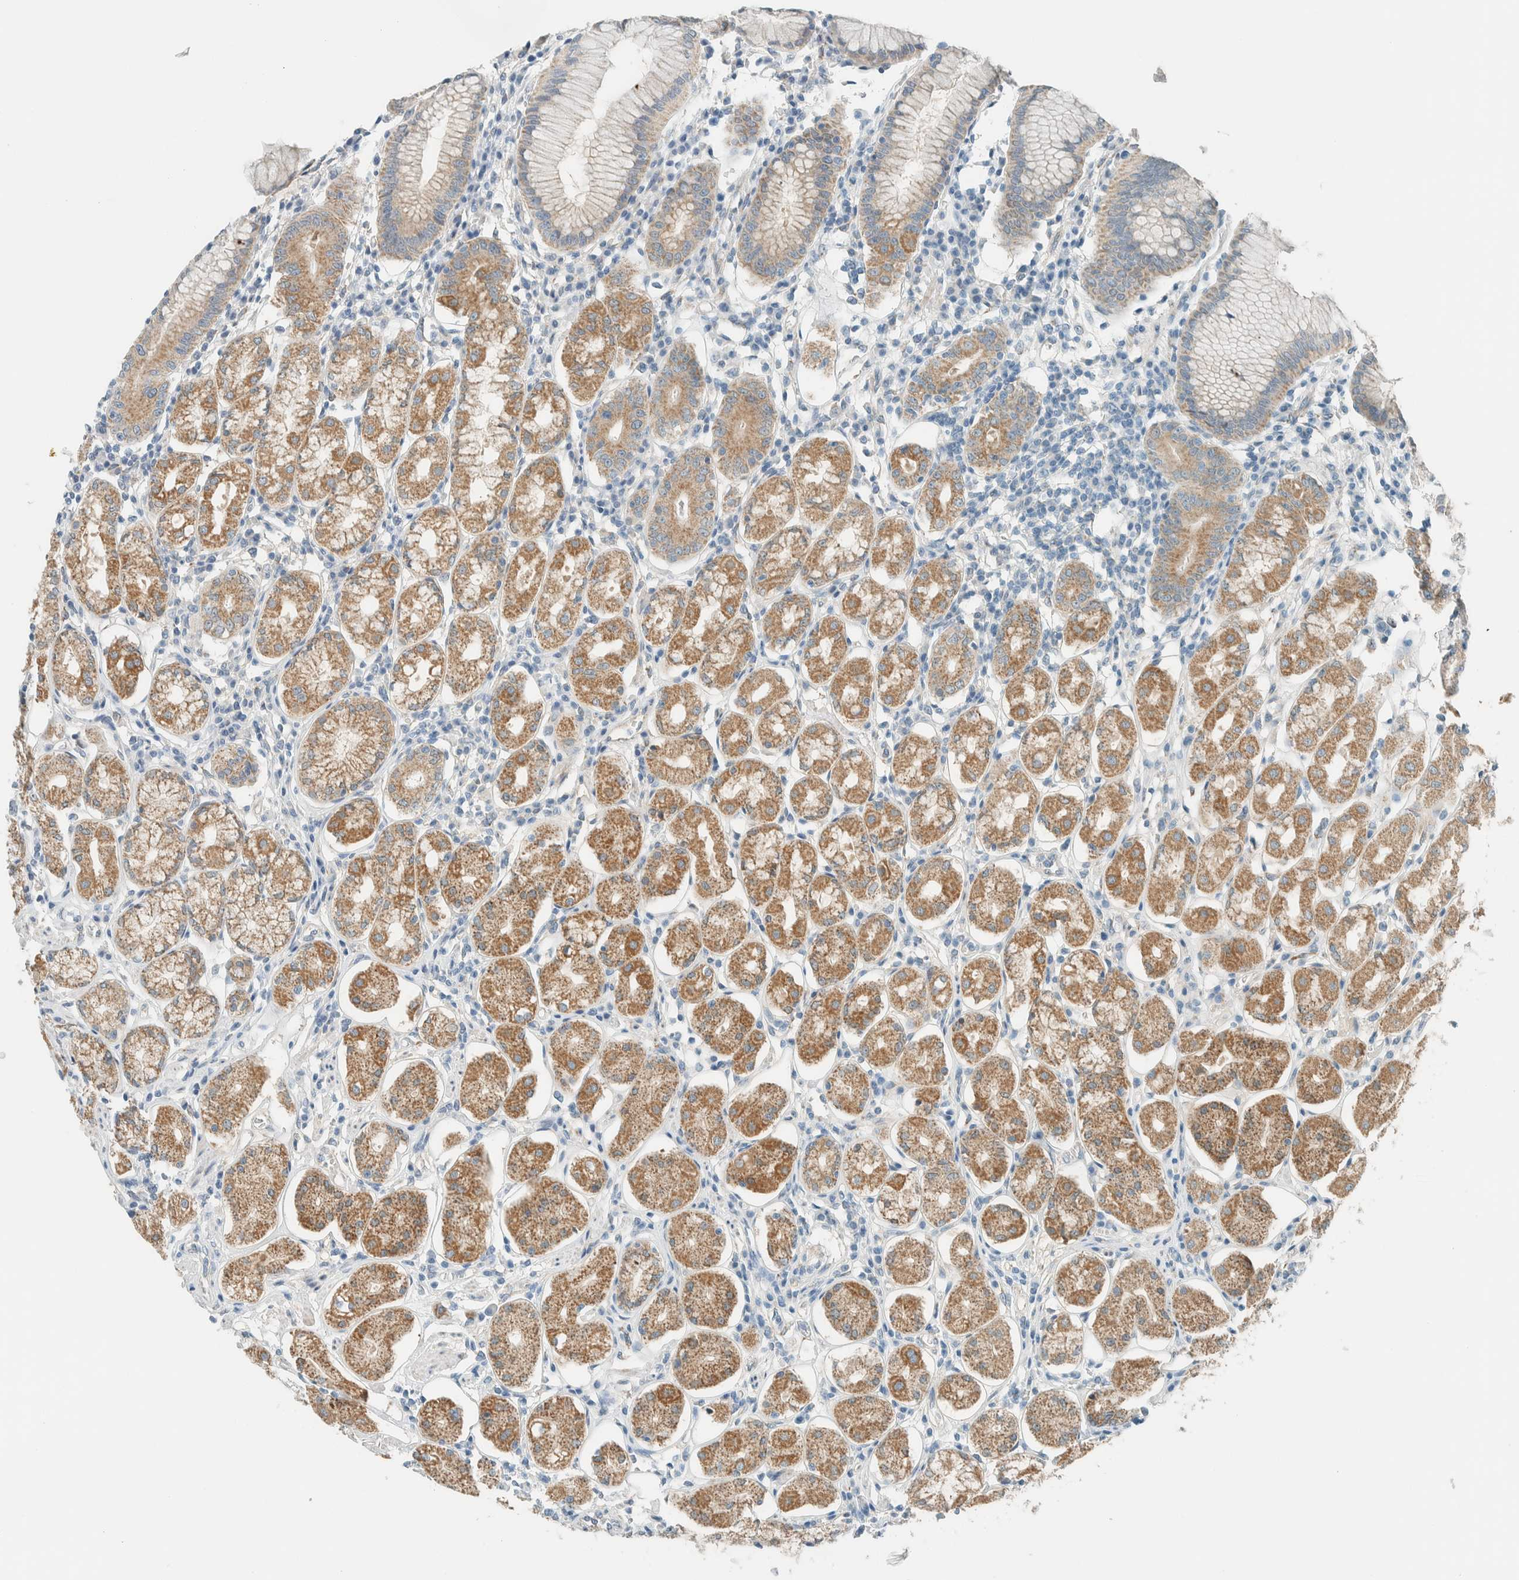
{"staining": {"intensity": "moderate", "quantity": ">75%", "location": "cytoplasmic/membranous"}, "tissue": "stomach", "cell_type": "Glandular cells", "image_type": "normal", "snomed": [{"axis": "morphology", "description": "Normal tissue, NOS"}, {"axis": "topography", "description": "Stomach"}, {"axis": "topography", "description": "Stomach, lower"}], "caption": "Brown immunohistochemical staining in benign human stomach shows moderate cytoplasmic/membranous expression in about >75% of glandular cells.", "gene": "ALDH7A1", "patient": {"sex": "female", "age": 56}}